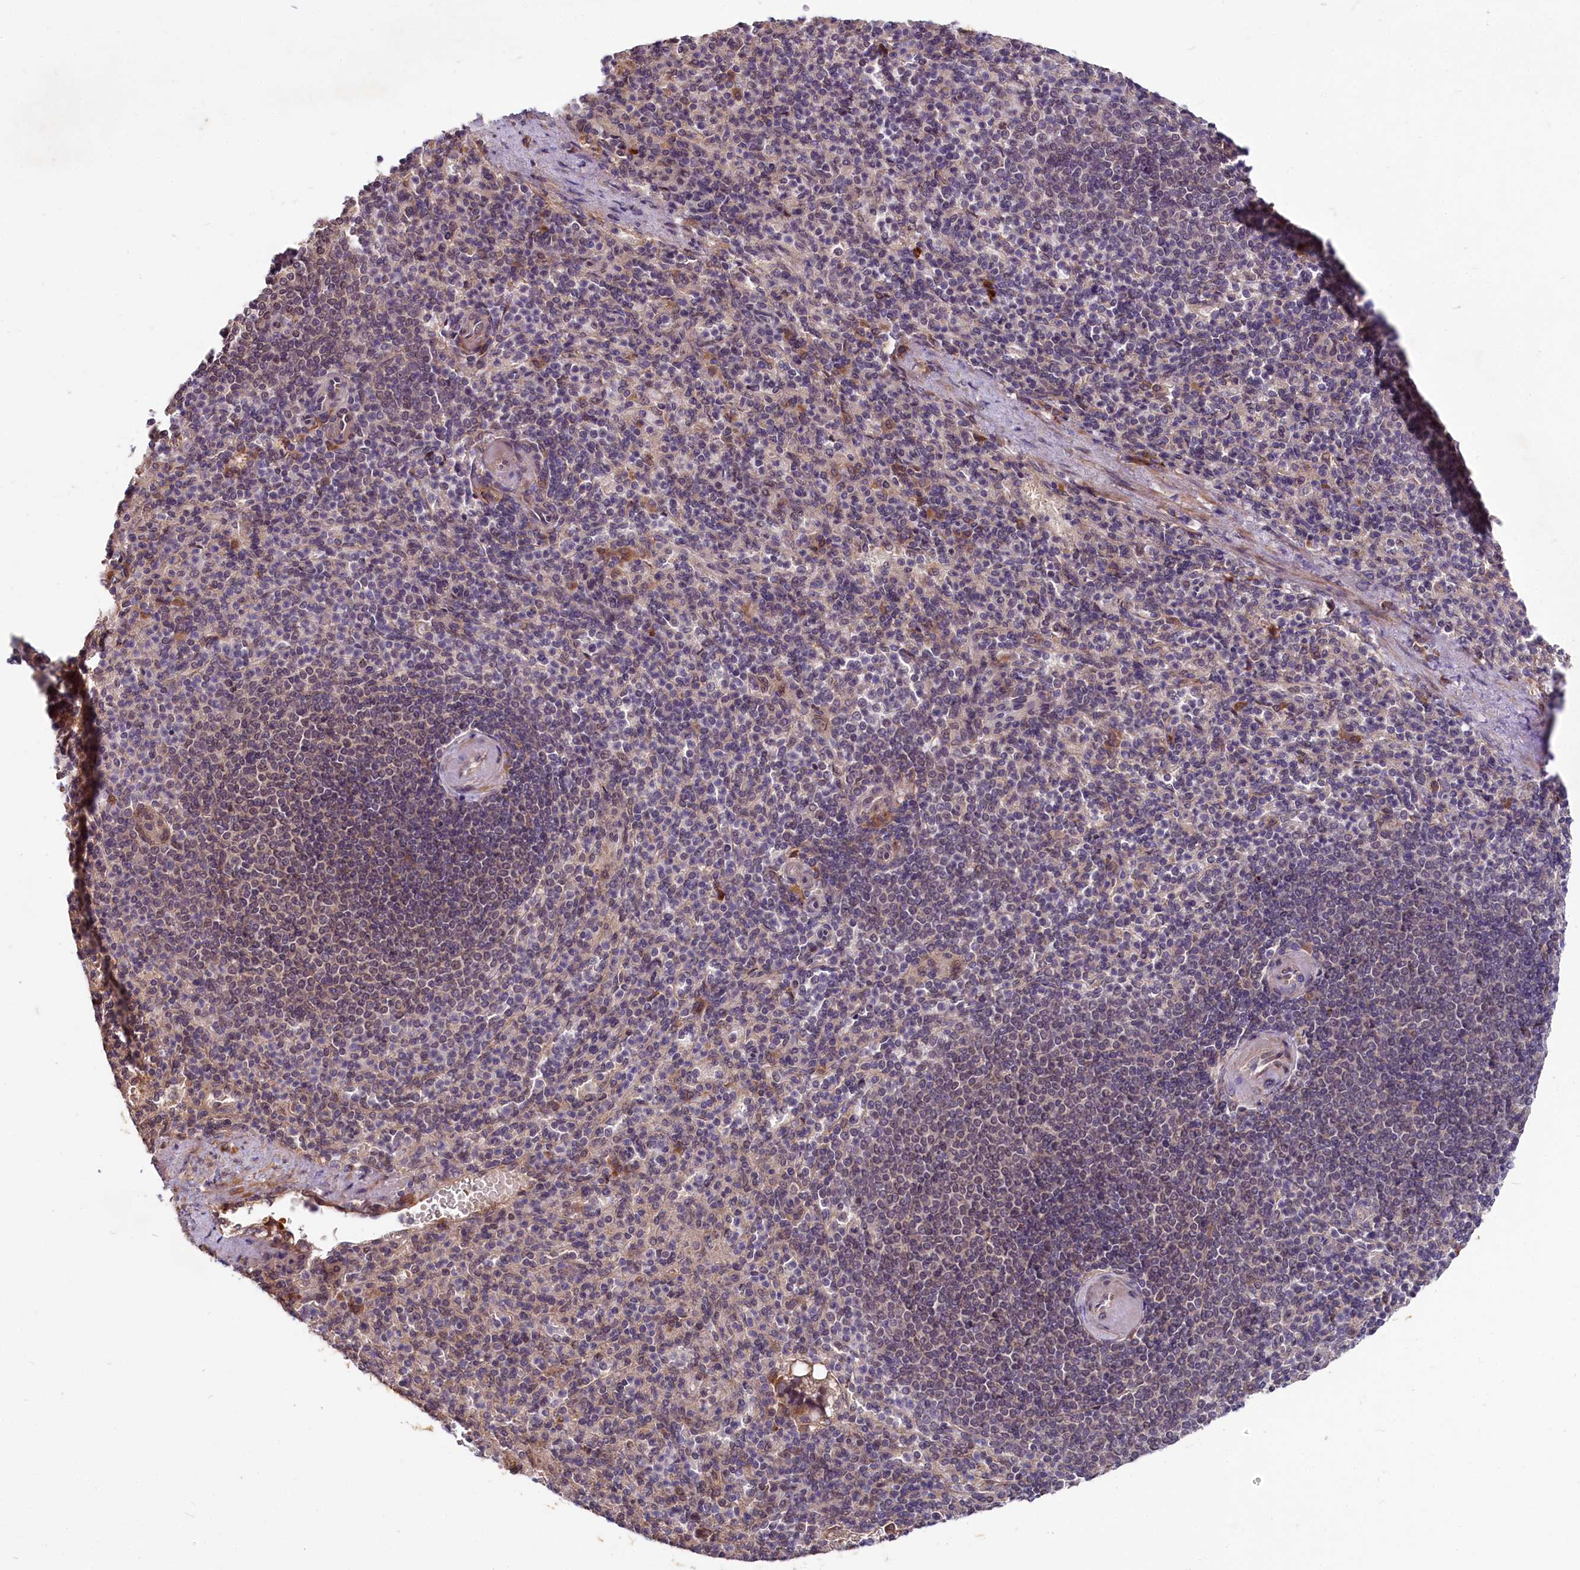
{"staining": {"intensity": "weak", "quantity": "25%-75%", "location": "nuclear"}, "tissue": "spleen", "cell_type": "Cells in red pulp", "image_type": "normal", "snomed": [{"axis": "morphology", "description": "Normal tissue, NOS"}, {"axis": "topography", "description": "Spleen"}], "caption": "Immunohistochemical staining of benign spleen reveals weak nuclear protein expression in about 25%-75% of cells in red pulp. (DAB = brown stain, brightfield microscopy at high magnification).", "gene": "UBE3A", "patient": {"sex": "female", "age": 74}}